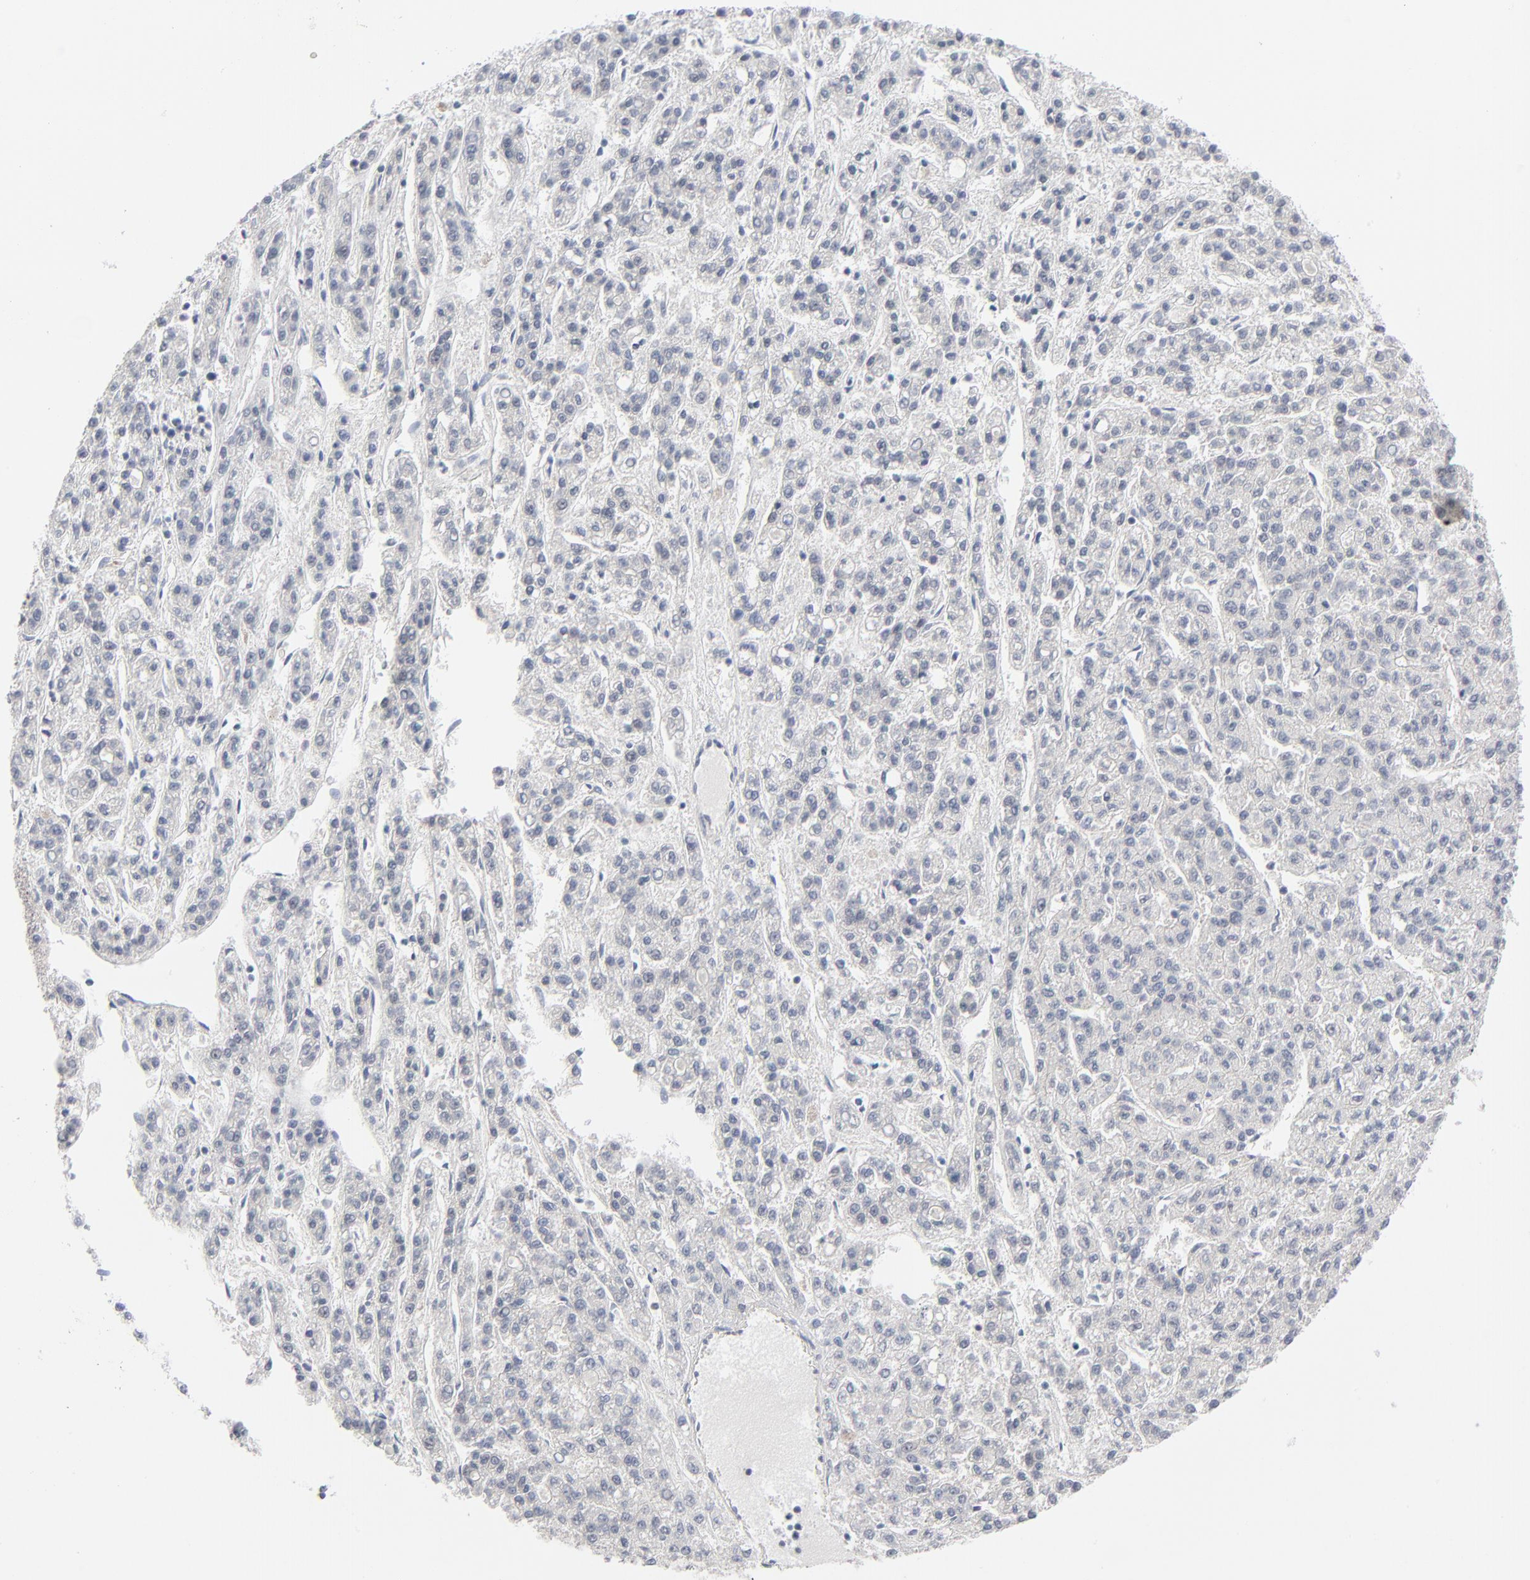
{"staining": {"intensity": "negative", "quantity": "none", "location": "none"}, "tissue": "liver cancer", "cell_type": "Tumor cells", "image_type": "cancer", "snomed": [{"axis": "morphology", "description": "Carcinoma, Hepatocellular, NOS"}, {"axis": "topography", "description": "Liver"}], "caption": "Immunohistochemistry (IHC) photomicrograph of neoplastic tissue: liver cancer (hepatocellular carcinoma) stained with DAB demonstrates no significant protein expression in tumor cells.", "gene": "RPS6KB1", "patient": {"sex": "male", "age": 70}}